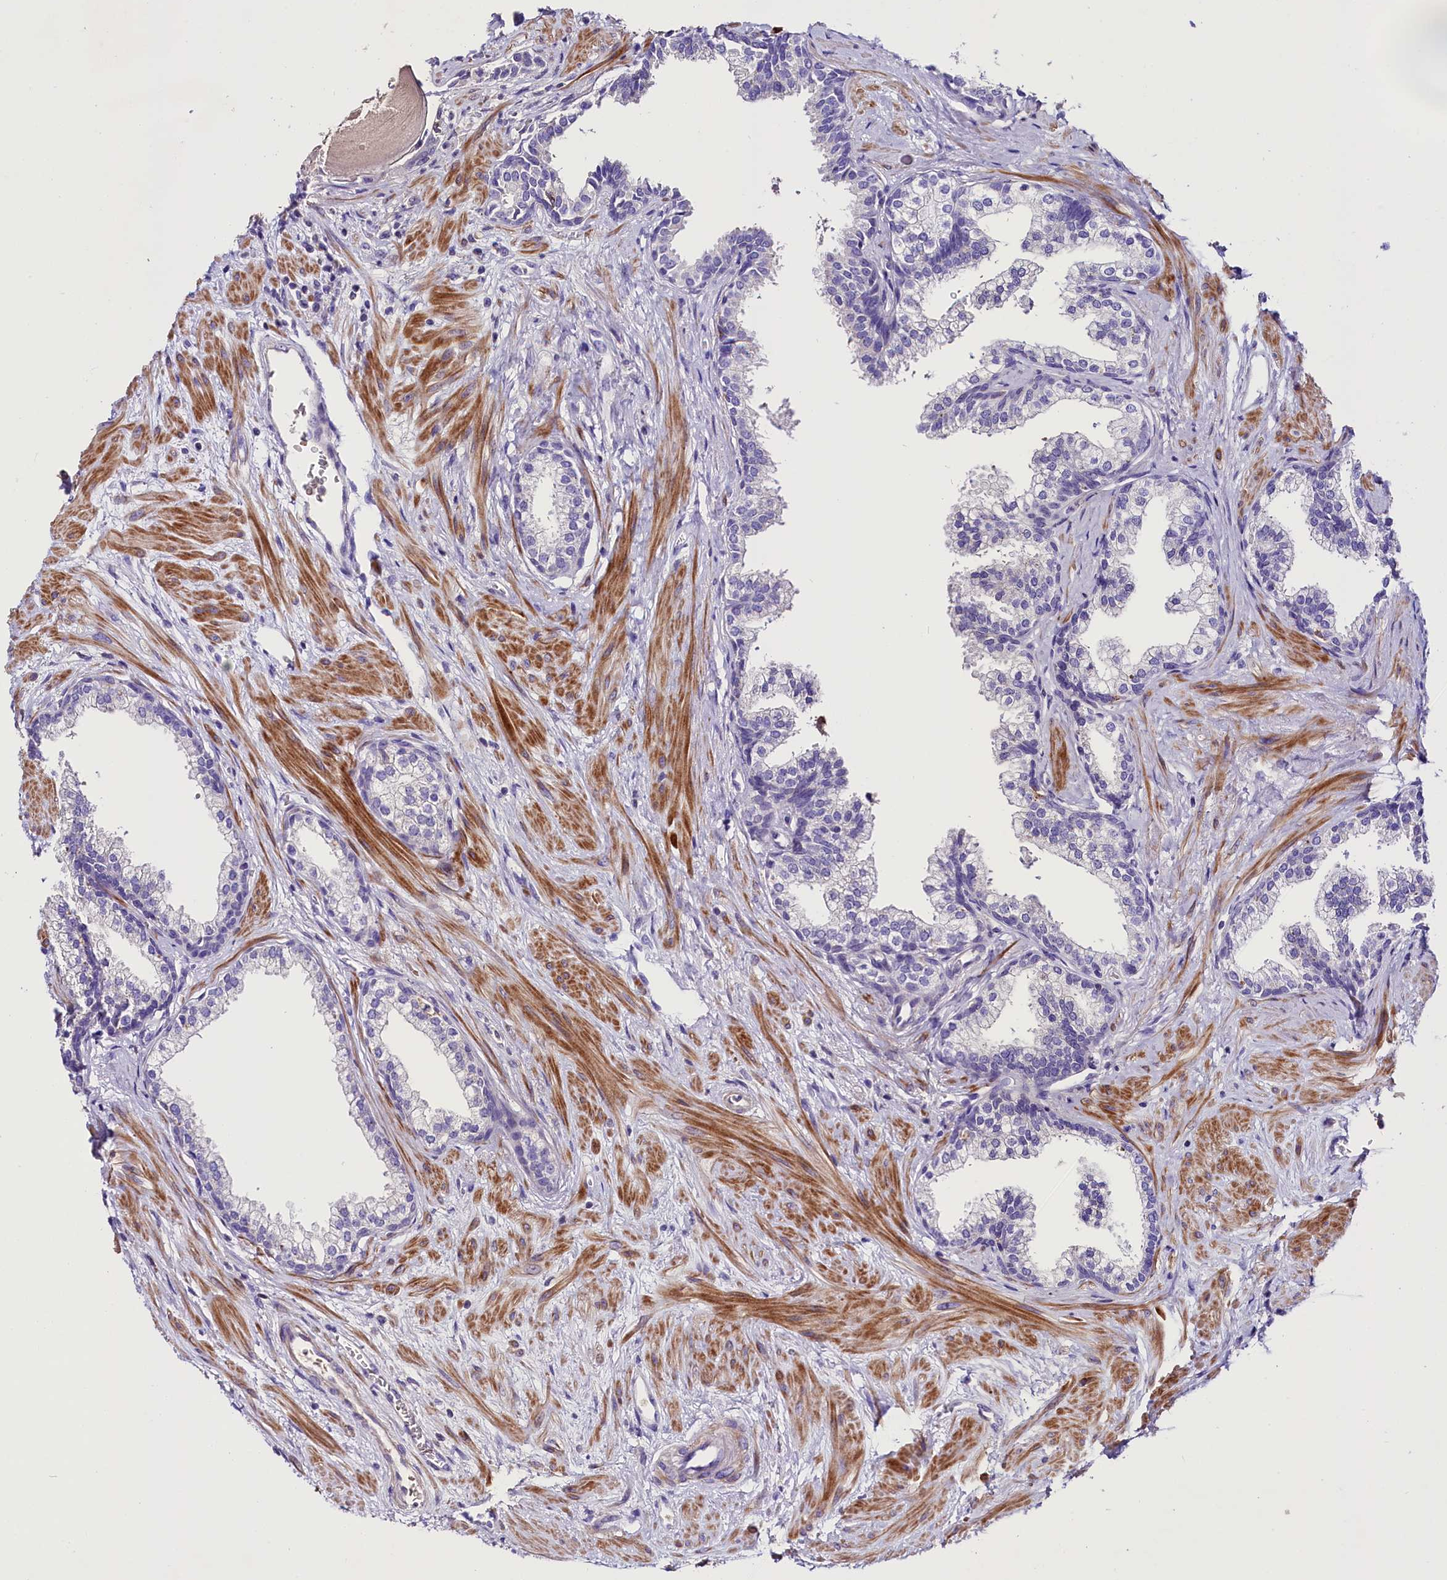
{"staining": {"intensity": "negative", "quantity": "none", "location": "none"}, "tissue": "prostate", "cell_type": "Glandular cells", "image_type": "normal", "snomed": [{"axis": "morphology", "description": "Normal tissue, NOS"}, {"axis": "topography", "description": "Prostate"}], "caption": "IHC photomicrograph of benign prostate: prostate stained with DAB (3,3'-diaminobenzidine) demonstrates no significant protein staining in glandular cells. Brightfield microscopy of IHC stained with DAB (brown) and hematoxylin (blue), captured at high magnification.", "gene": "MEX3B", "patient": {"sex": "male", "age": 57}}